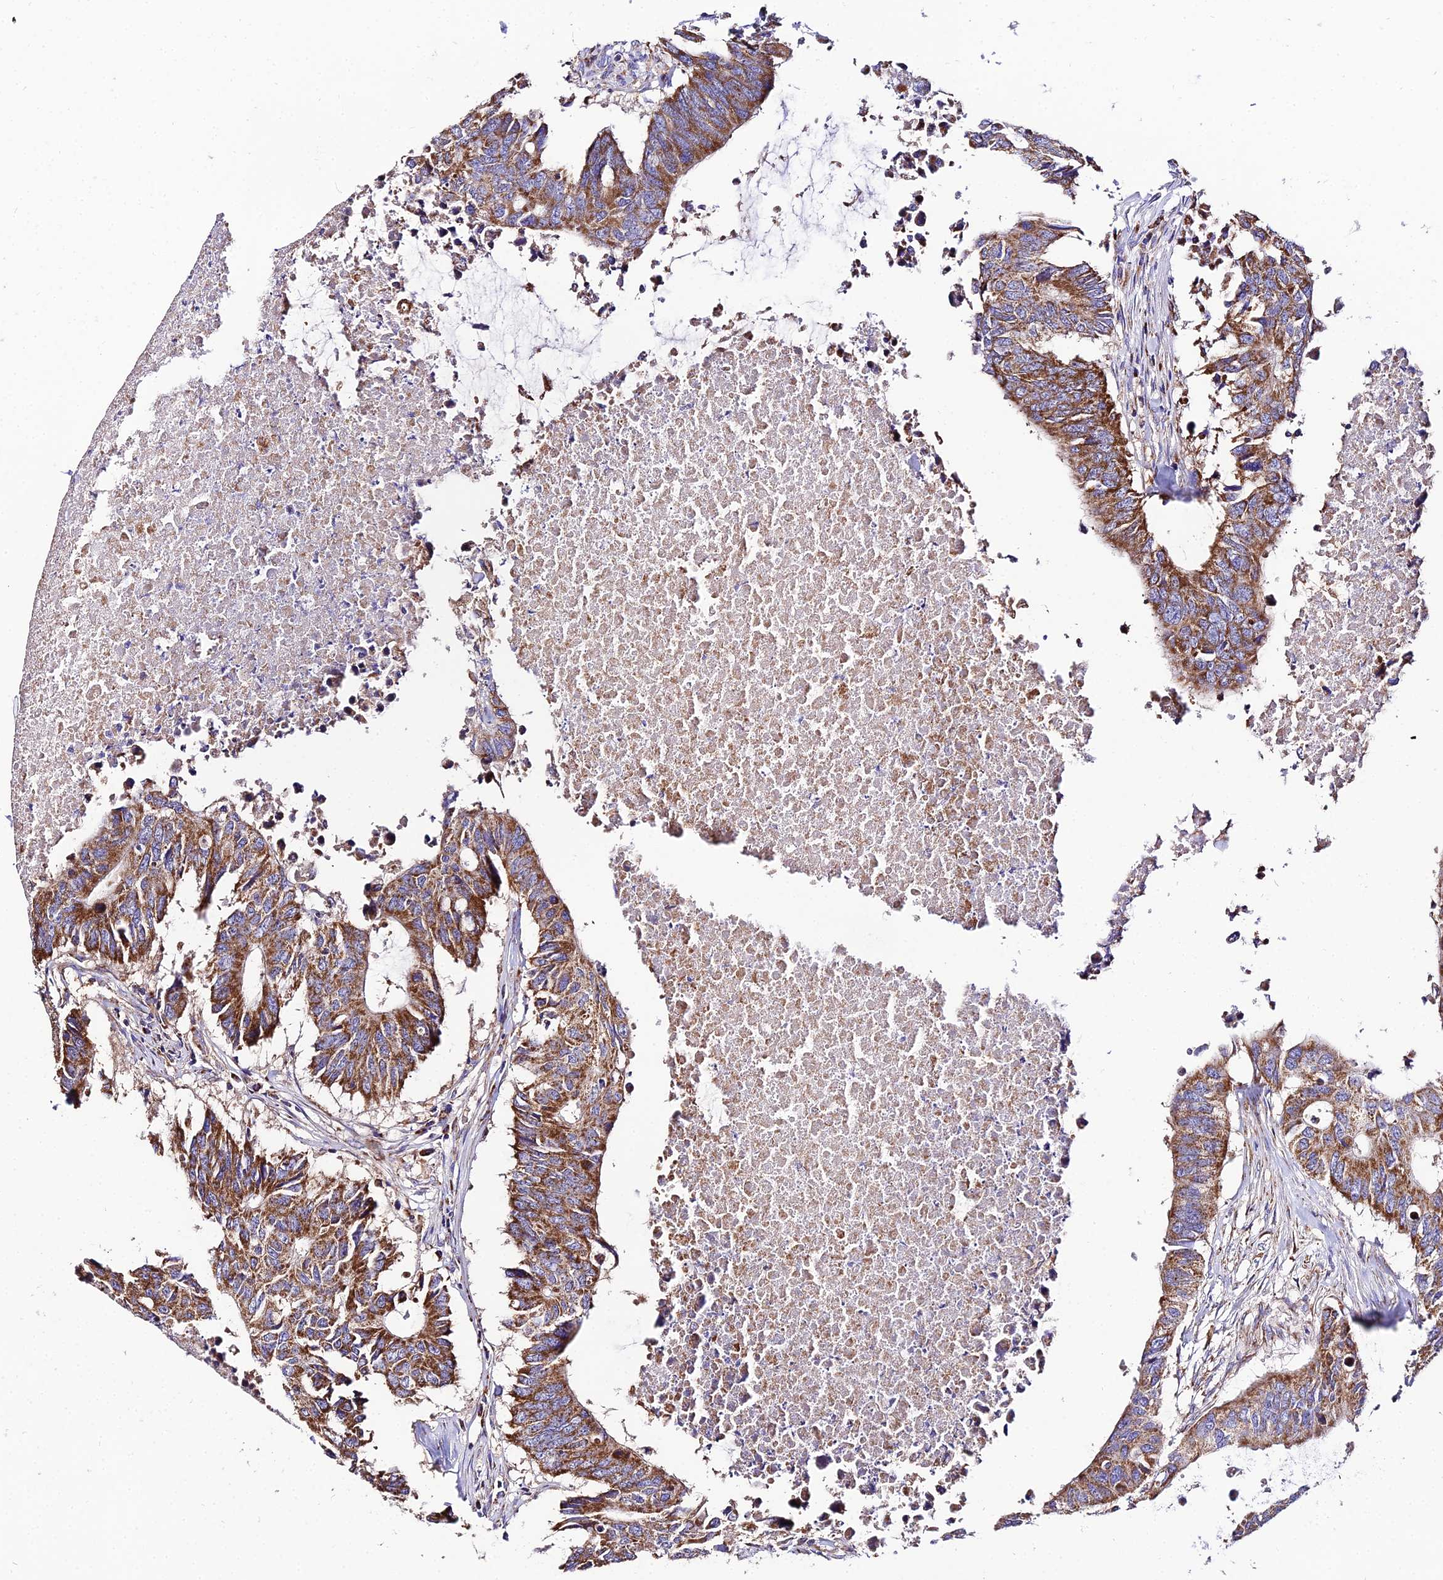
{"staining": {"intensity": "moderate", "quantity": ">75%", "location": "cytoplasmic/membranous"}, "tissue": "colorectal cancer", "cell_type": "Tumor cells", "image_type": "cancer", "snomed": [{"axis": "morphology", "description": "Adenocarcinoma, NOS"}, {"axis": "topography", "description": "Colon"}], "caption": "Immunohistochemistry (IHC) of colorectal cancer (adenocarcinoma) displays medium levels of moderate cytoplasmic/membranous expression in about >75% of tumor cells.", "gene": "OCIAD1", "patient": {"sex": "male", "age": 71}}